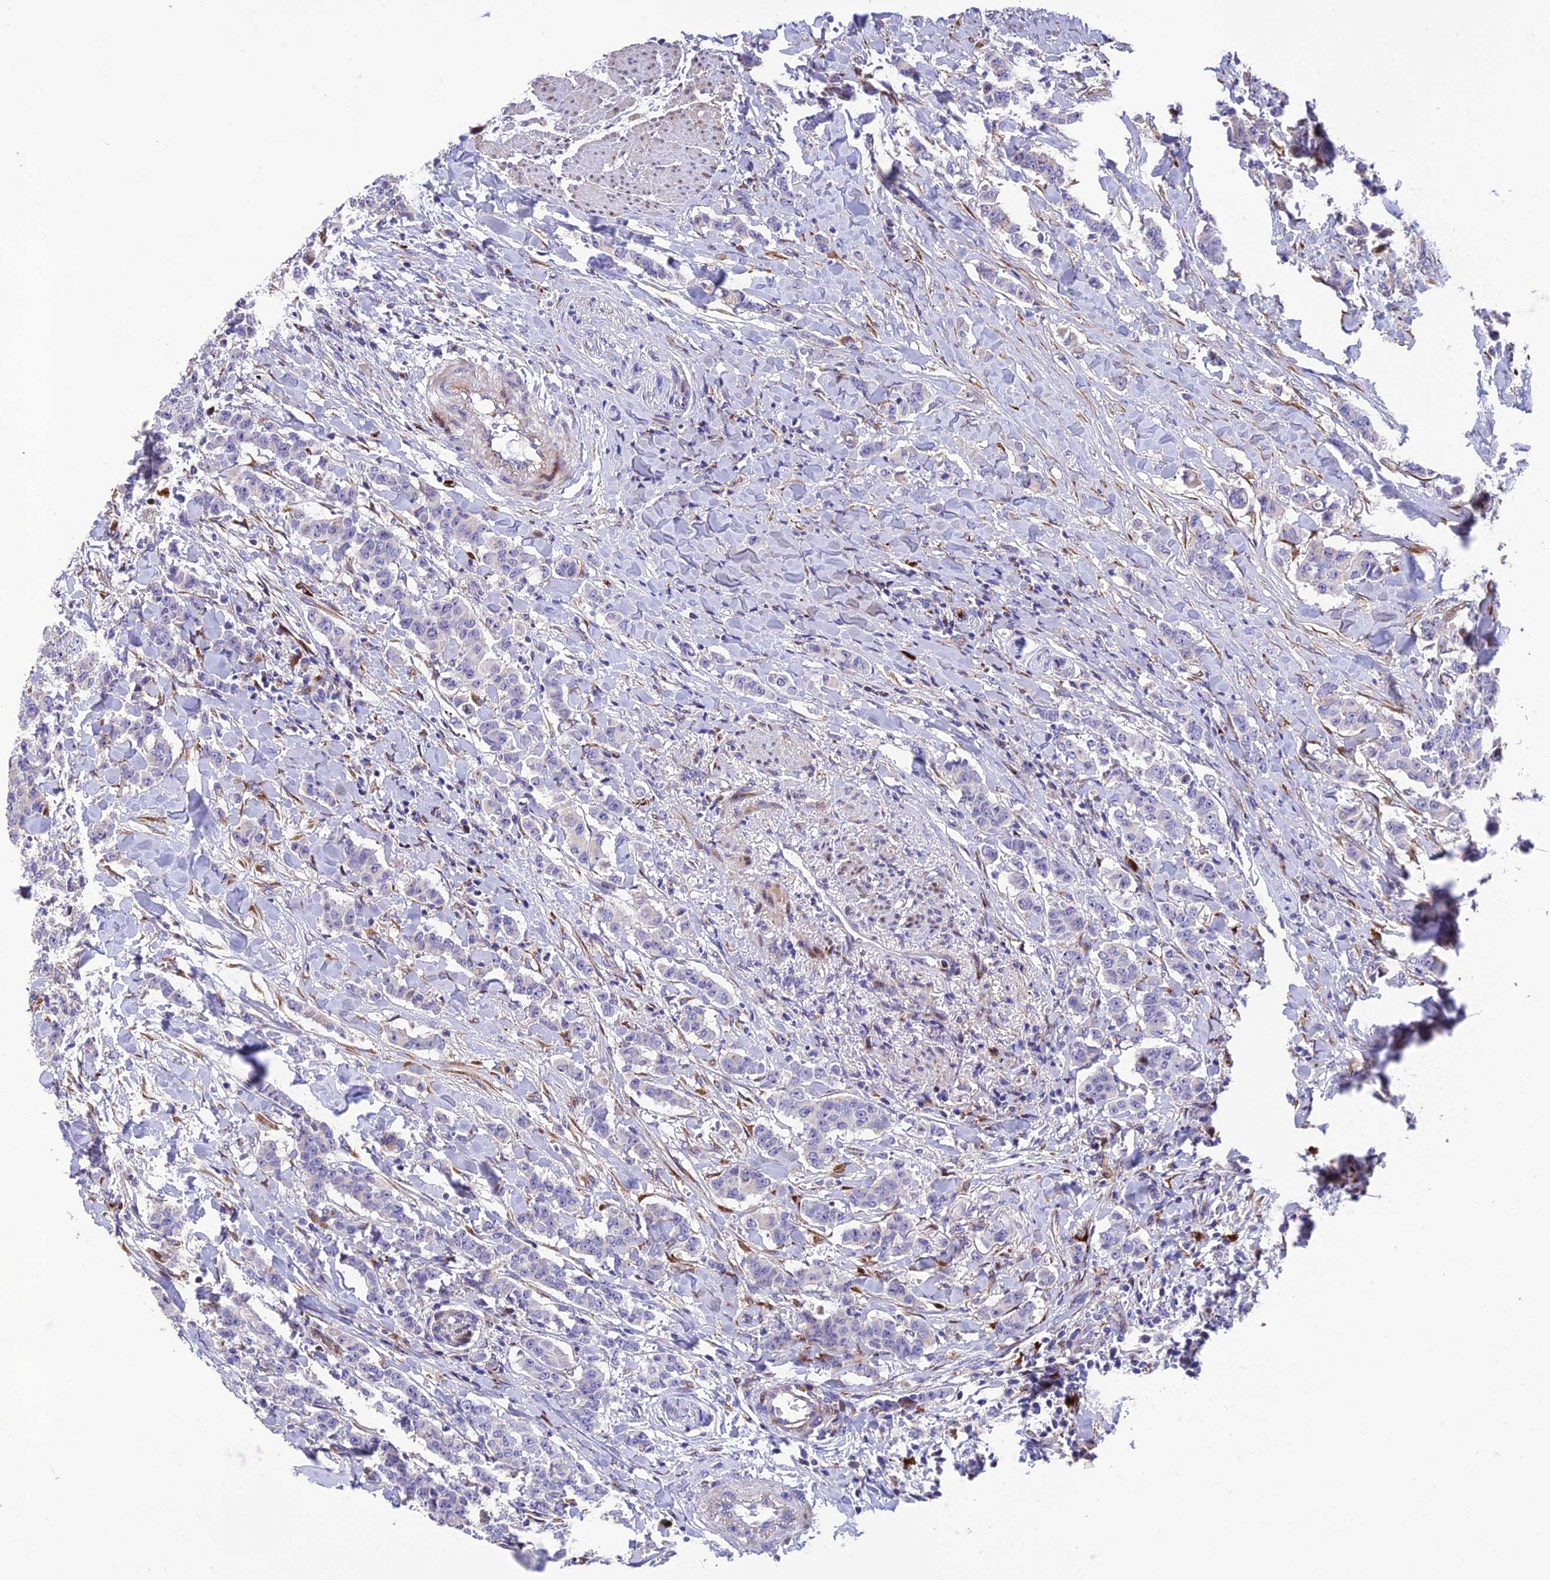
{"staining": {"intensity": "negative", "quantity": "none", "location": "none"}, "tissue": "breast cancer", "cell_type": "Tumor cells", "image_type": "cancer", "snomed": [{"axis": "morphology", "description": "Duct carcinoma"}, {"axis": "topography", "description": "Breast"}], "caption": "DAB immunohistochemical staining of human breast cancer (infiltrating ductal carcinoma) demonstrates no significant positivity in tumor cells.", "gene": "CPSF4L", "patient": {"sex": "female", "age": 40}}